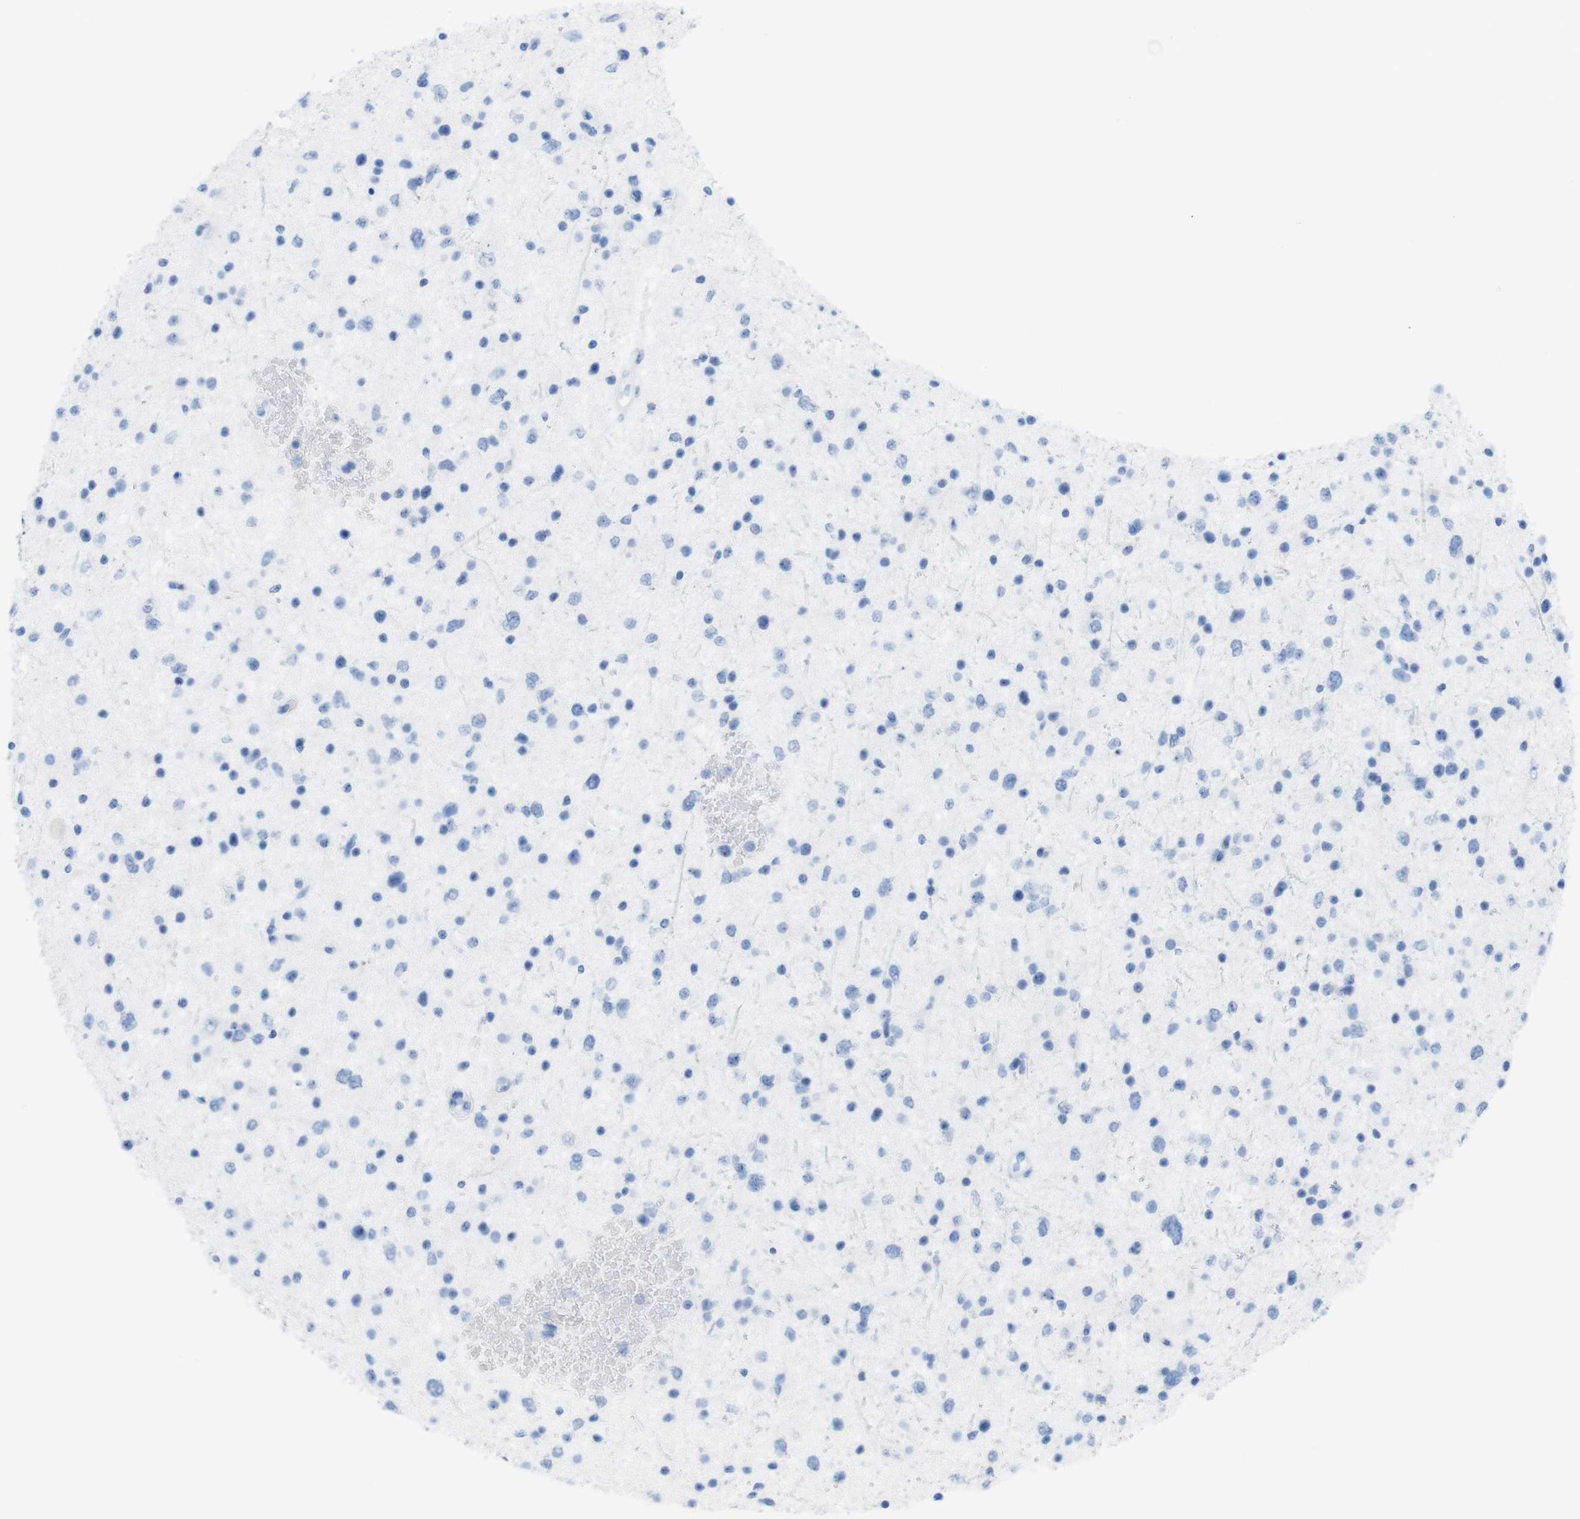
{"staining": {"intensity": "negative", "quantity": "none", "location": "none"}, "tissue": "glioma", "cell_type": "Tumor cells", "image_type": "cancer", "snomed": [{"axis": "morphology", "description": "Glioma, malignant, Low grade"}, {"axis": "topography", "description": "Brain"}], "caption": "This is an immunohistochemistry (IHC) photomicrograph of low-grade glioma (malignant). There is no expression in tumor cells.", "gene": "MYH7", "patient": {"sex": "female", "age": 37}}